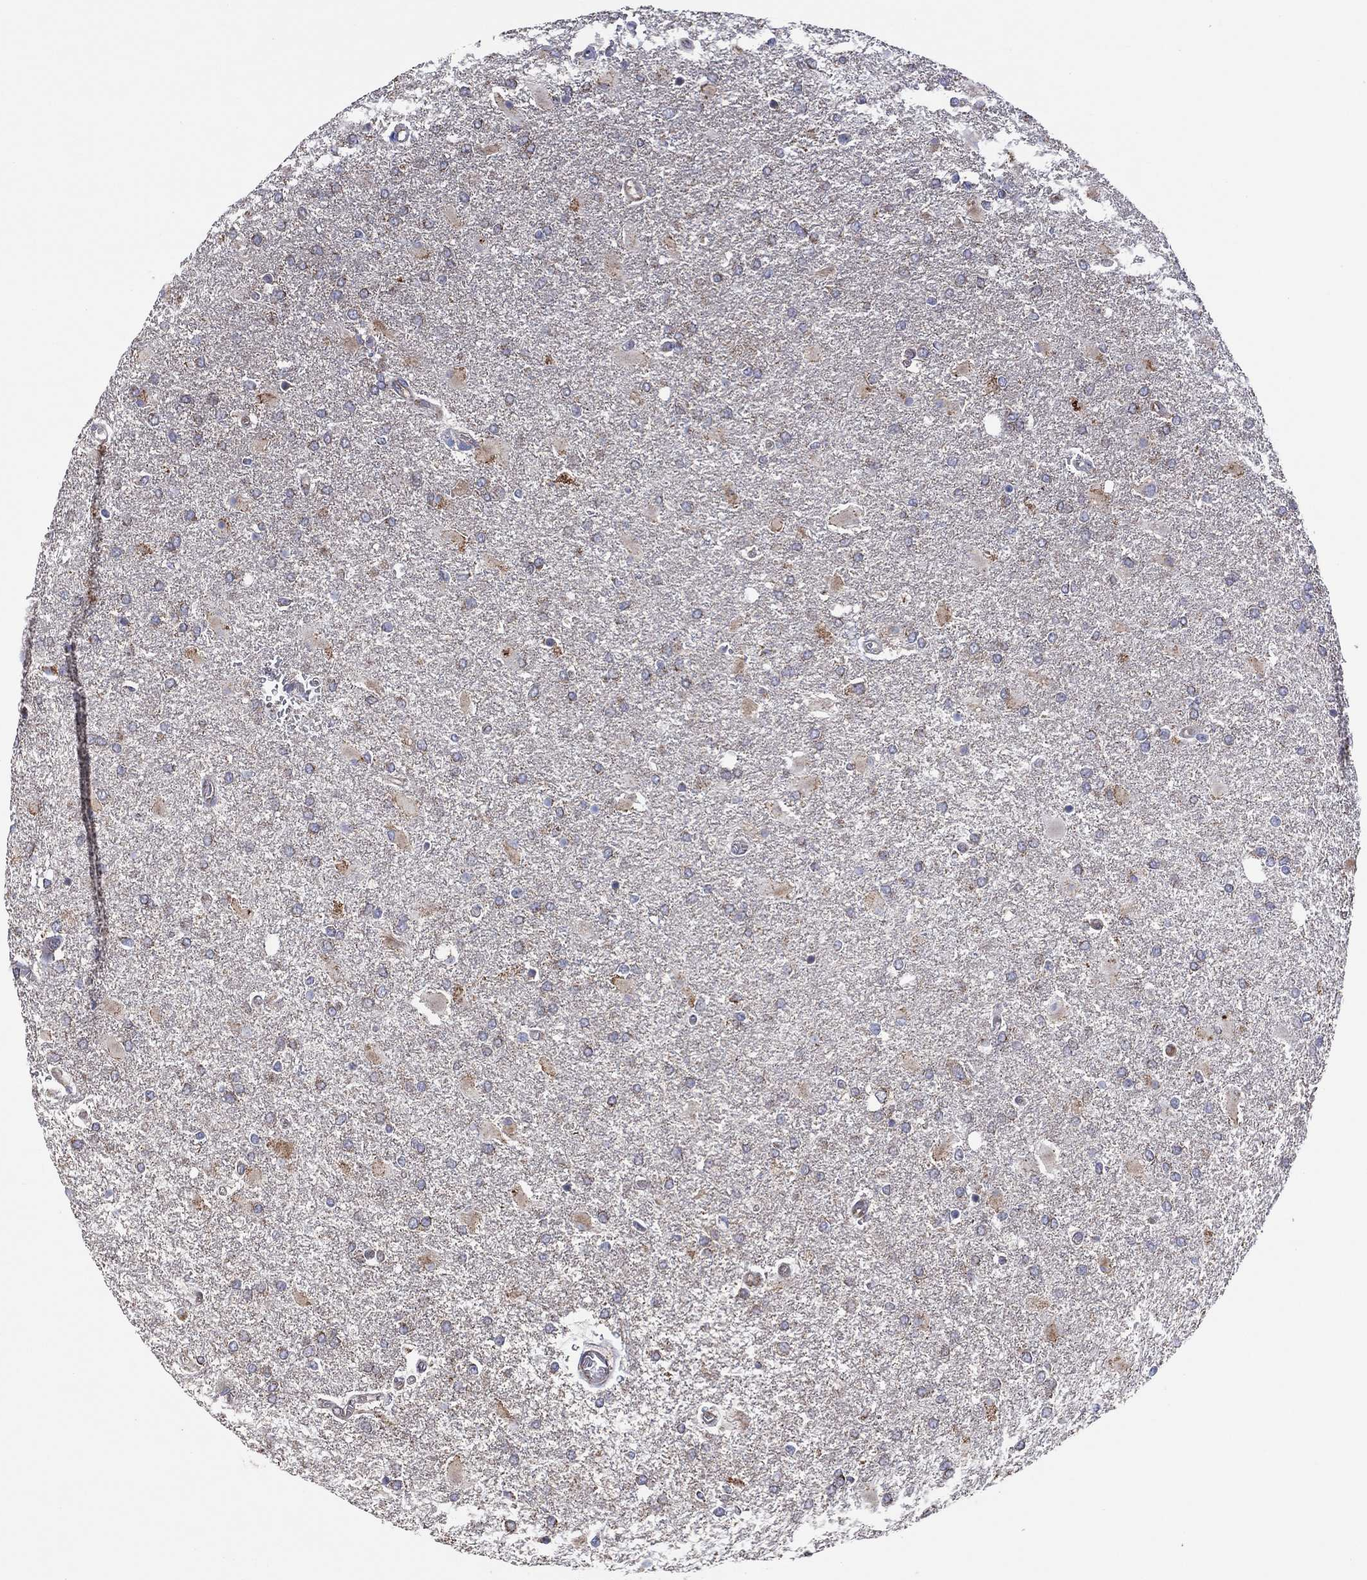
{"staining": {"intensity": "negative", "quantity": "none", "location": "none"}, "tissue": "glioma", "cell_type": "Tumor cells", "image_type": "cancer", "snomed": [{"axis": "morphology", "description": "Glioma, malignant, High grade"}, {"axis": "topography", "description": "Cerebral cortex"}], "caption": "This is an IHC photomicrograph of glioma. There is no staining in tumor cells.", "gene": "PIDD1", "patient": {"sex": "male", "age": 79}}